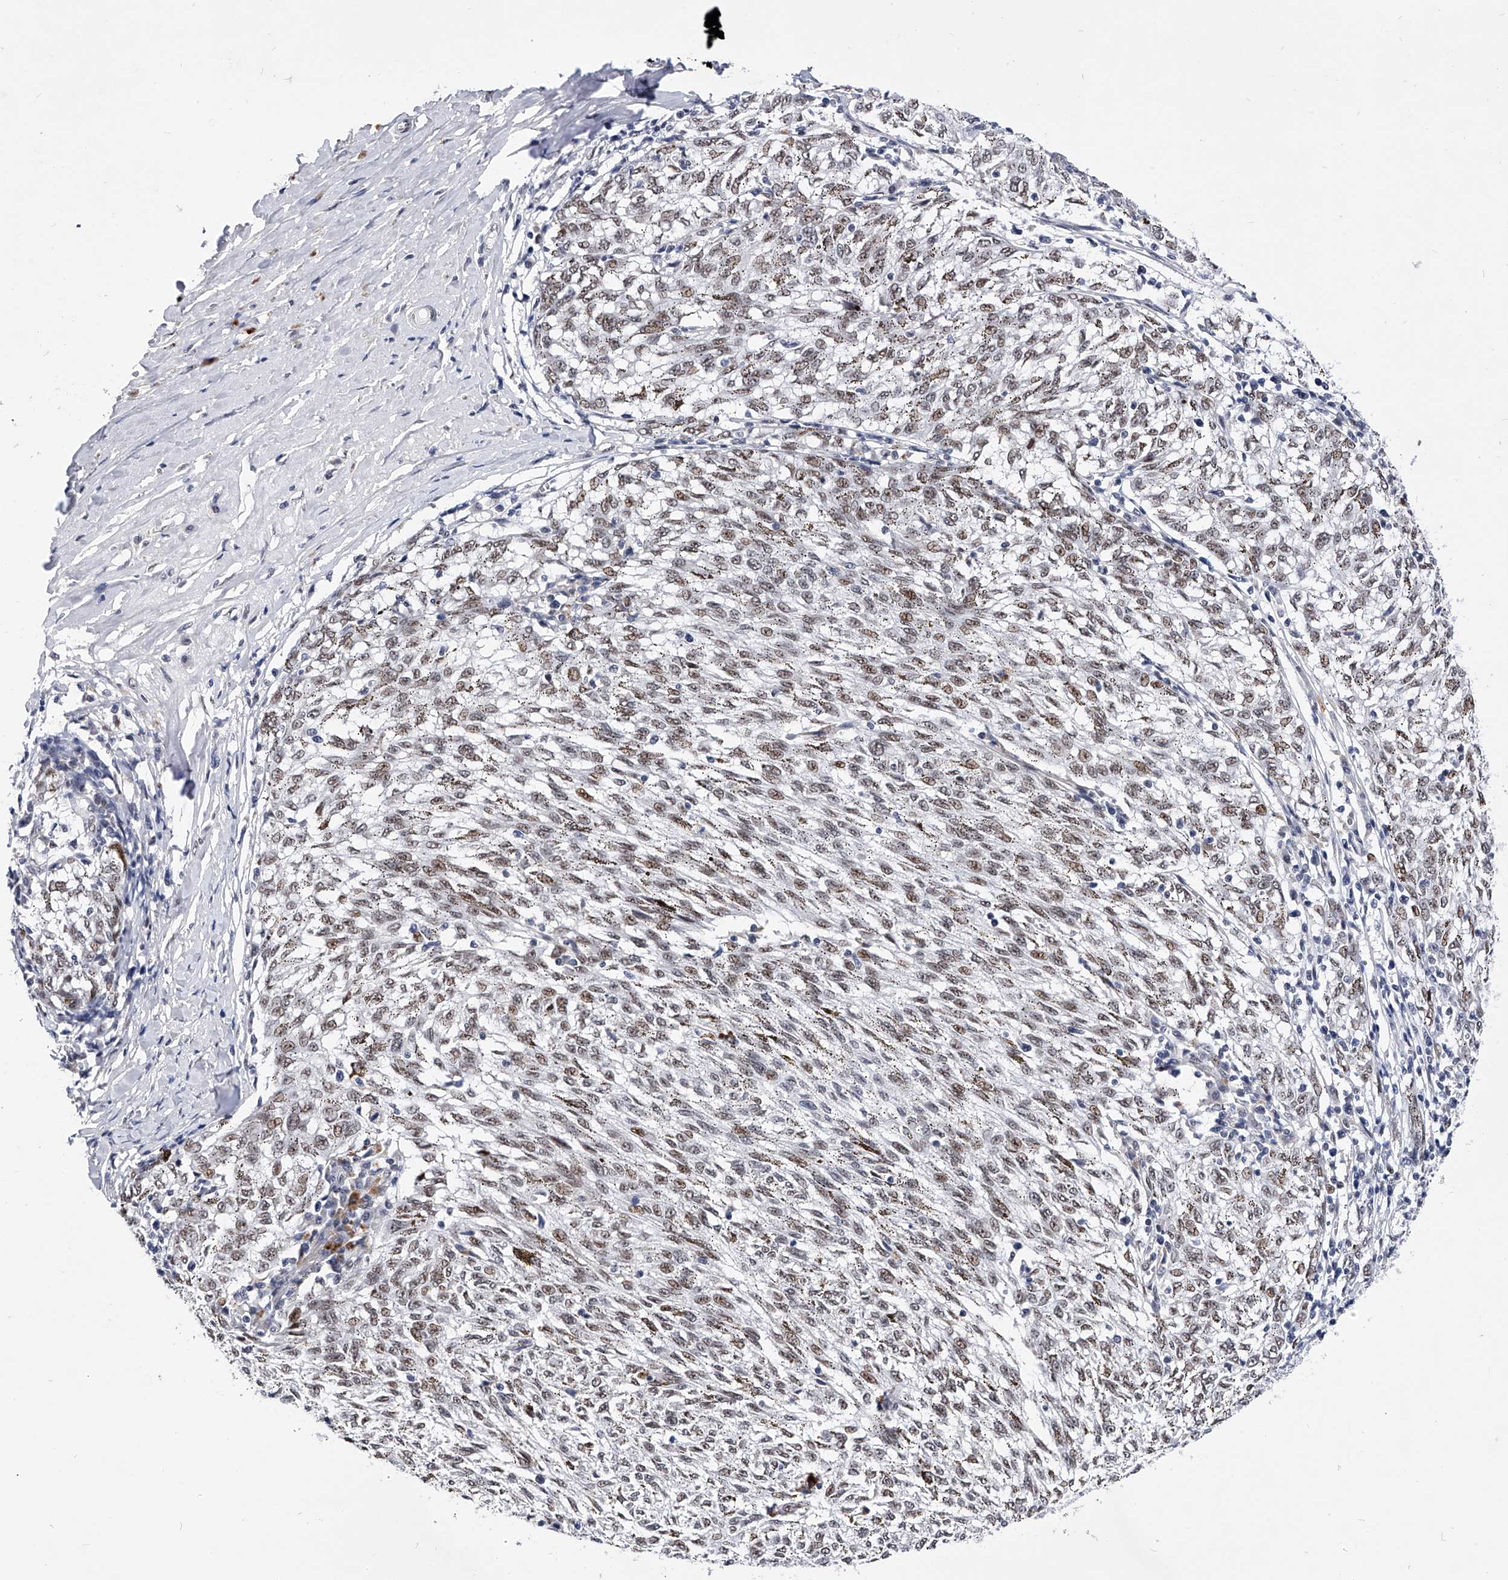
{"staining": {"intensity": "weak", "quantity": ">75%", "location": "nuclear"}, "tissue": "melanoma", "cell_type": "Tumor cells", "image_type": "cancer", "snomed": [{"axis": "morphology", "description": "Malignant melanoma, NOS"}, {"axis": "topography", "description": "Skin"}], "caption": "IHC staining of malignant melanoma, which demonstrates low levels of weak nuclear positivity in about >75% of tumor cells indicating weak nuclear protein staining. The staining was performed using DAB (brown) for protein detection and nuclei were counterstained in hematoxylin (blue).", "gene": "TESK2", "patient": {"sex": "female", "age": 72}}